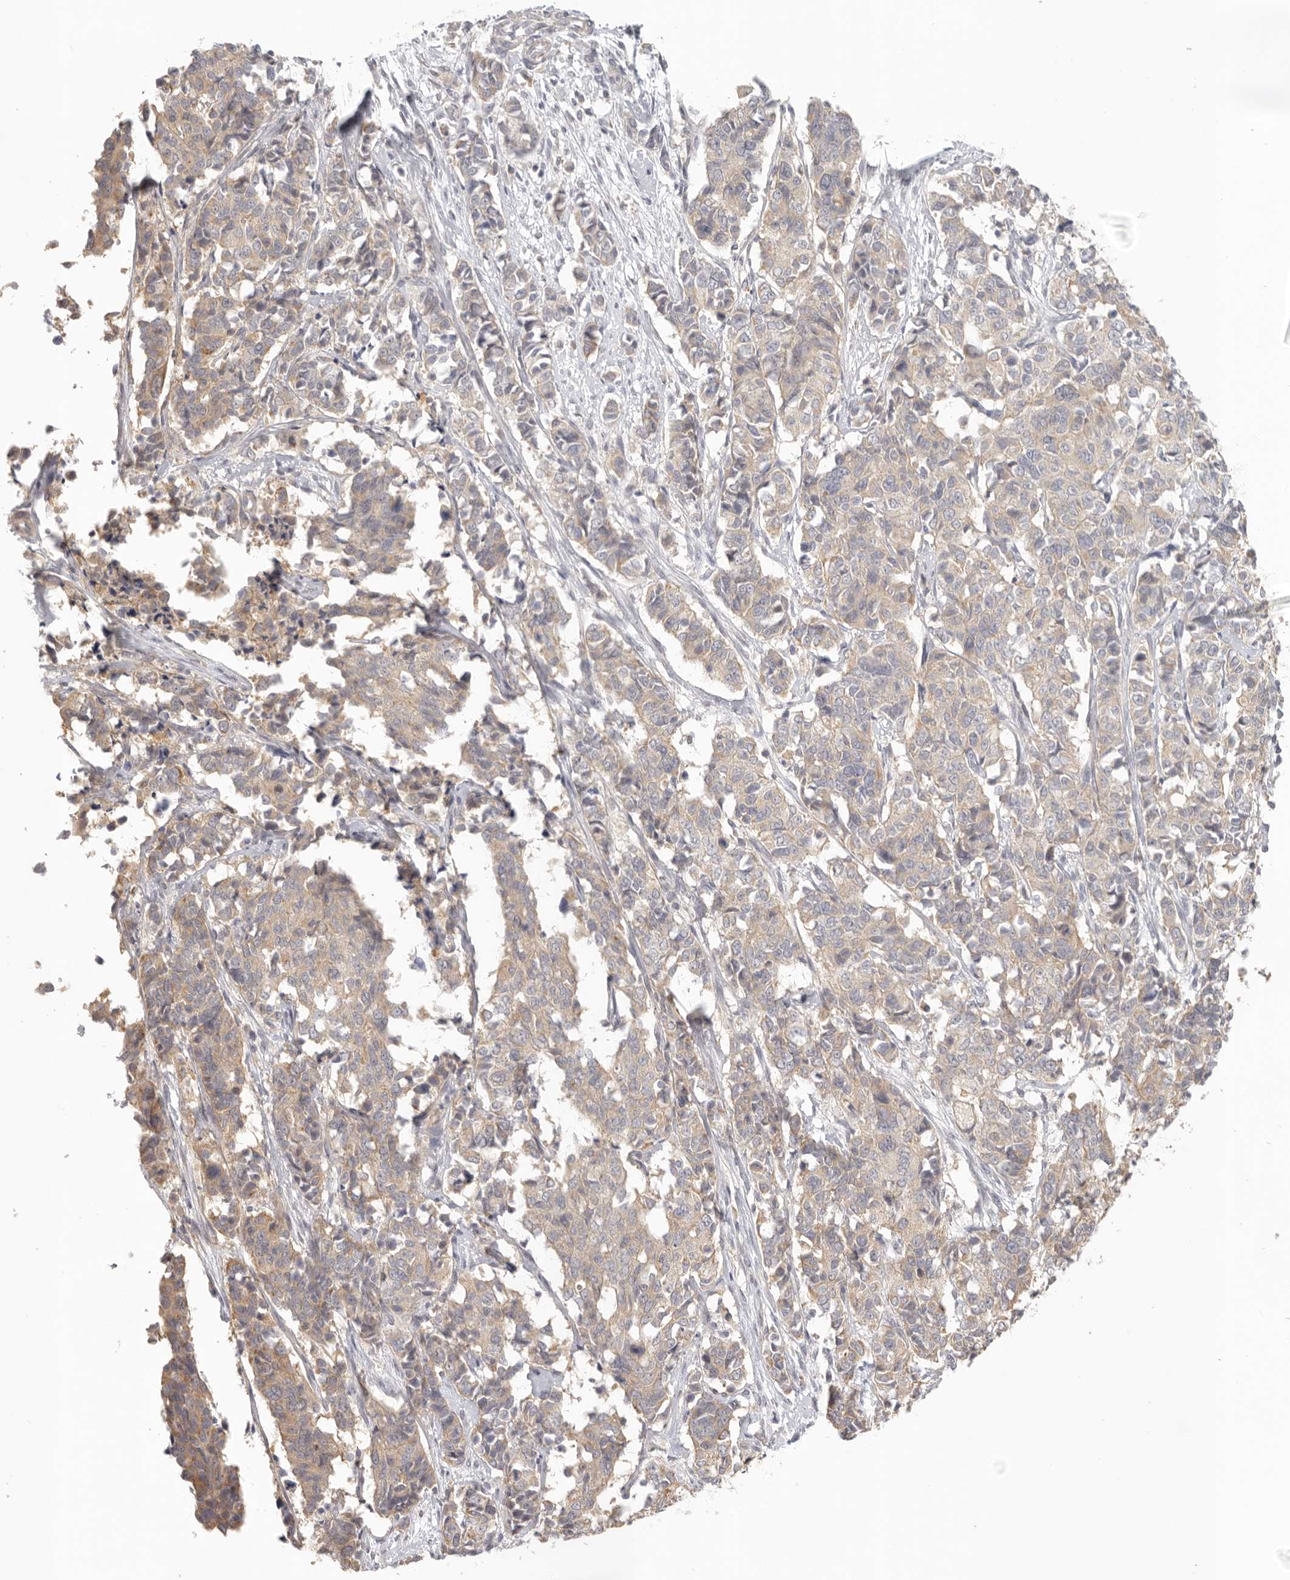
{"staining": {"intensity": "weak", "quantity": "25%-75%", "location": "cytoplasmic/membranous"}, "tissue": "cervical cancer", "cell_type": "Tumor cells", "image_type": "cancer", "snomed": [{"axis": "morphology", "description": "Normal tissue, NOS"}, {"axis": "morphology", "description": "Squamous cell carcinoma, NOS"}, {"axis": "topography", "description": "Cervix"}], "caption": "Squamous cell carcinoma (cervical) was stained to show a protein in brown. There is low levels of weak cytoplasmic/membranous expression in about 25%-75% of tumor cells. Nuclei are stained in blue.", "gene": "AHDC1", "patient": {"sex": "female", "age": 35}}